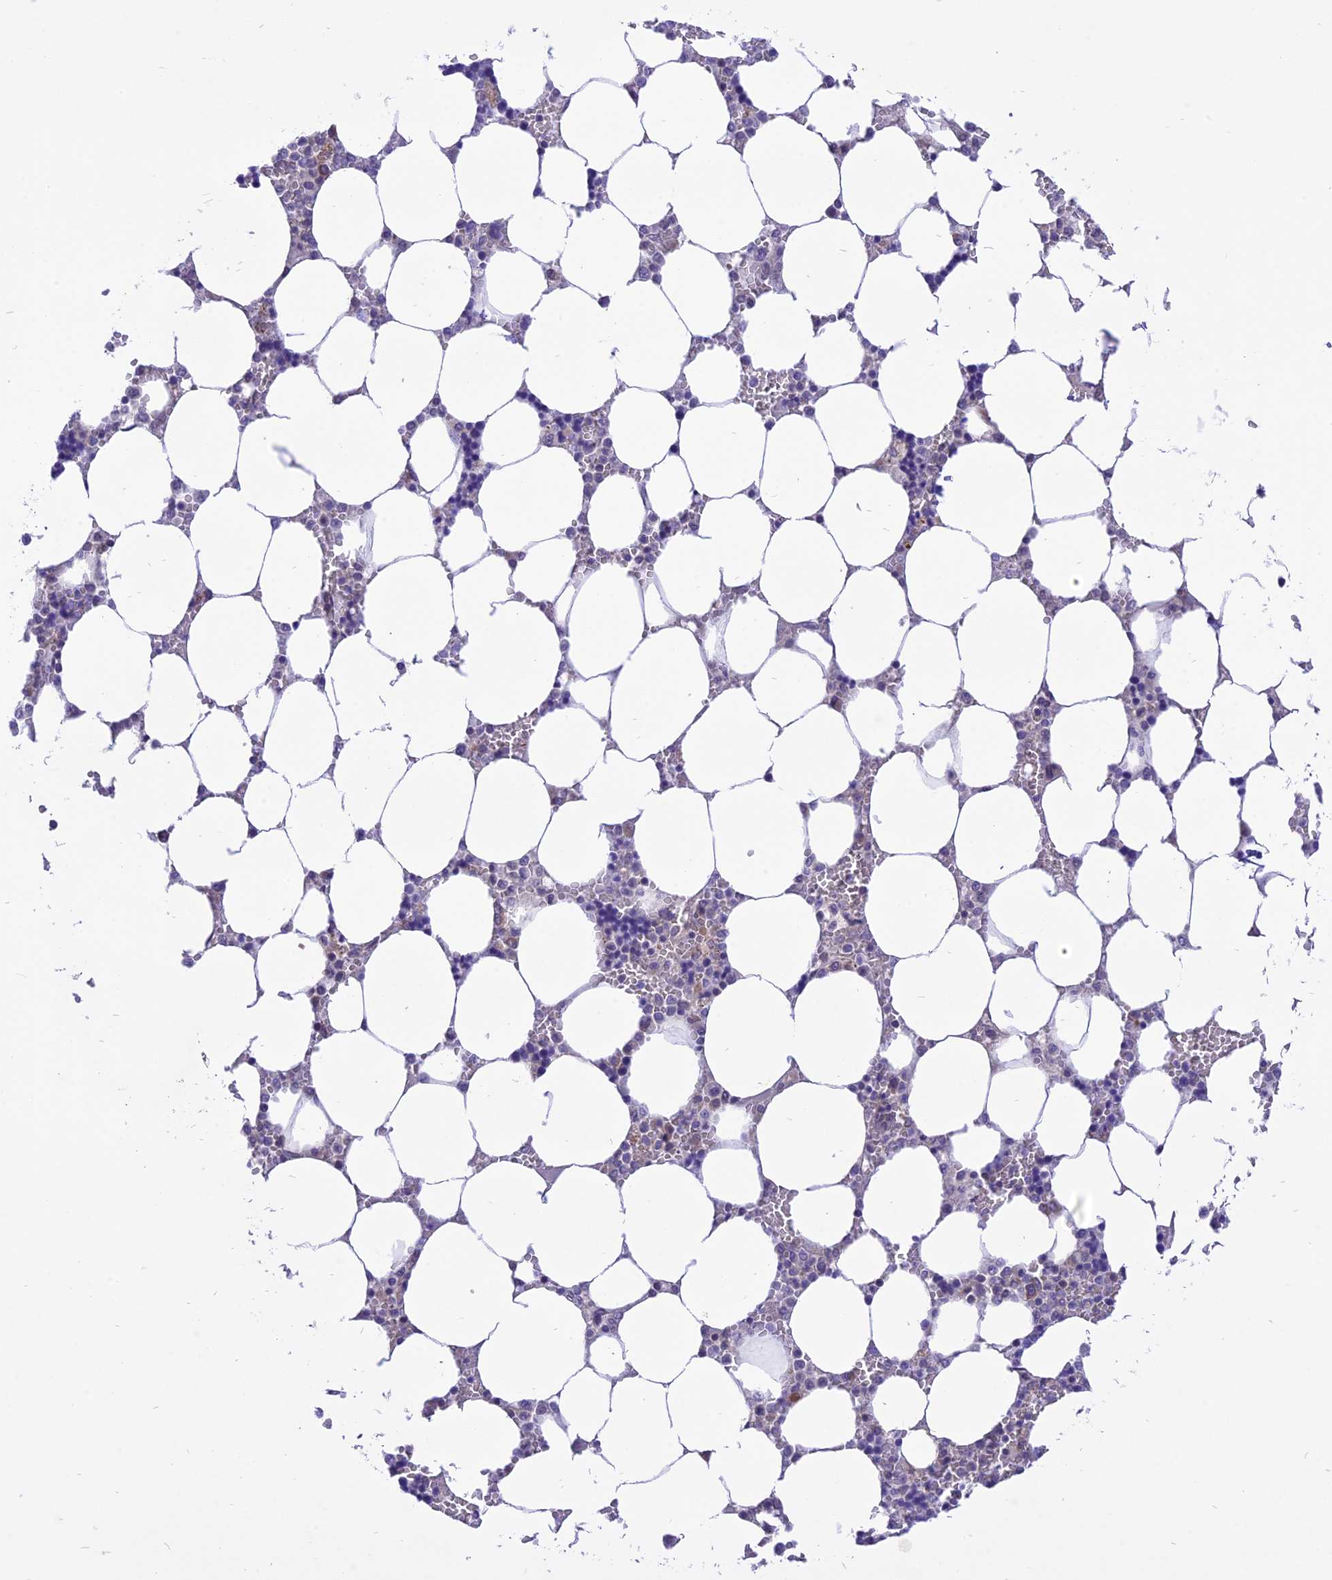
{"staining": {"intensity": "negative", "quantity": "none", "location": "none"}, "tissue": "bone marrow", "cell_type": "Hematopoietic cells", "image_type": "normal", "snomed": [{"axis": "morphology", "description": "Normal tissue, NOS"}, {"axis": "topography", "description": "Bone marrow"}], "caption": "Histopathology image shows no significant protein positivity in hematopoietic cells of normal bone marrow. (IHC, brightfield microscopy, high magnification).", "gene": "ZNF837", "patient": {"sex": "male", "age": 64}}